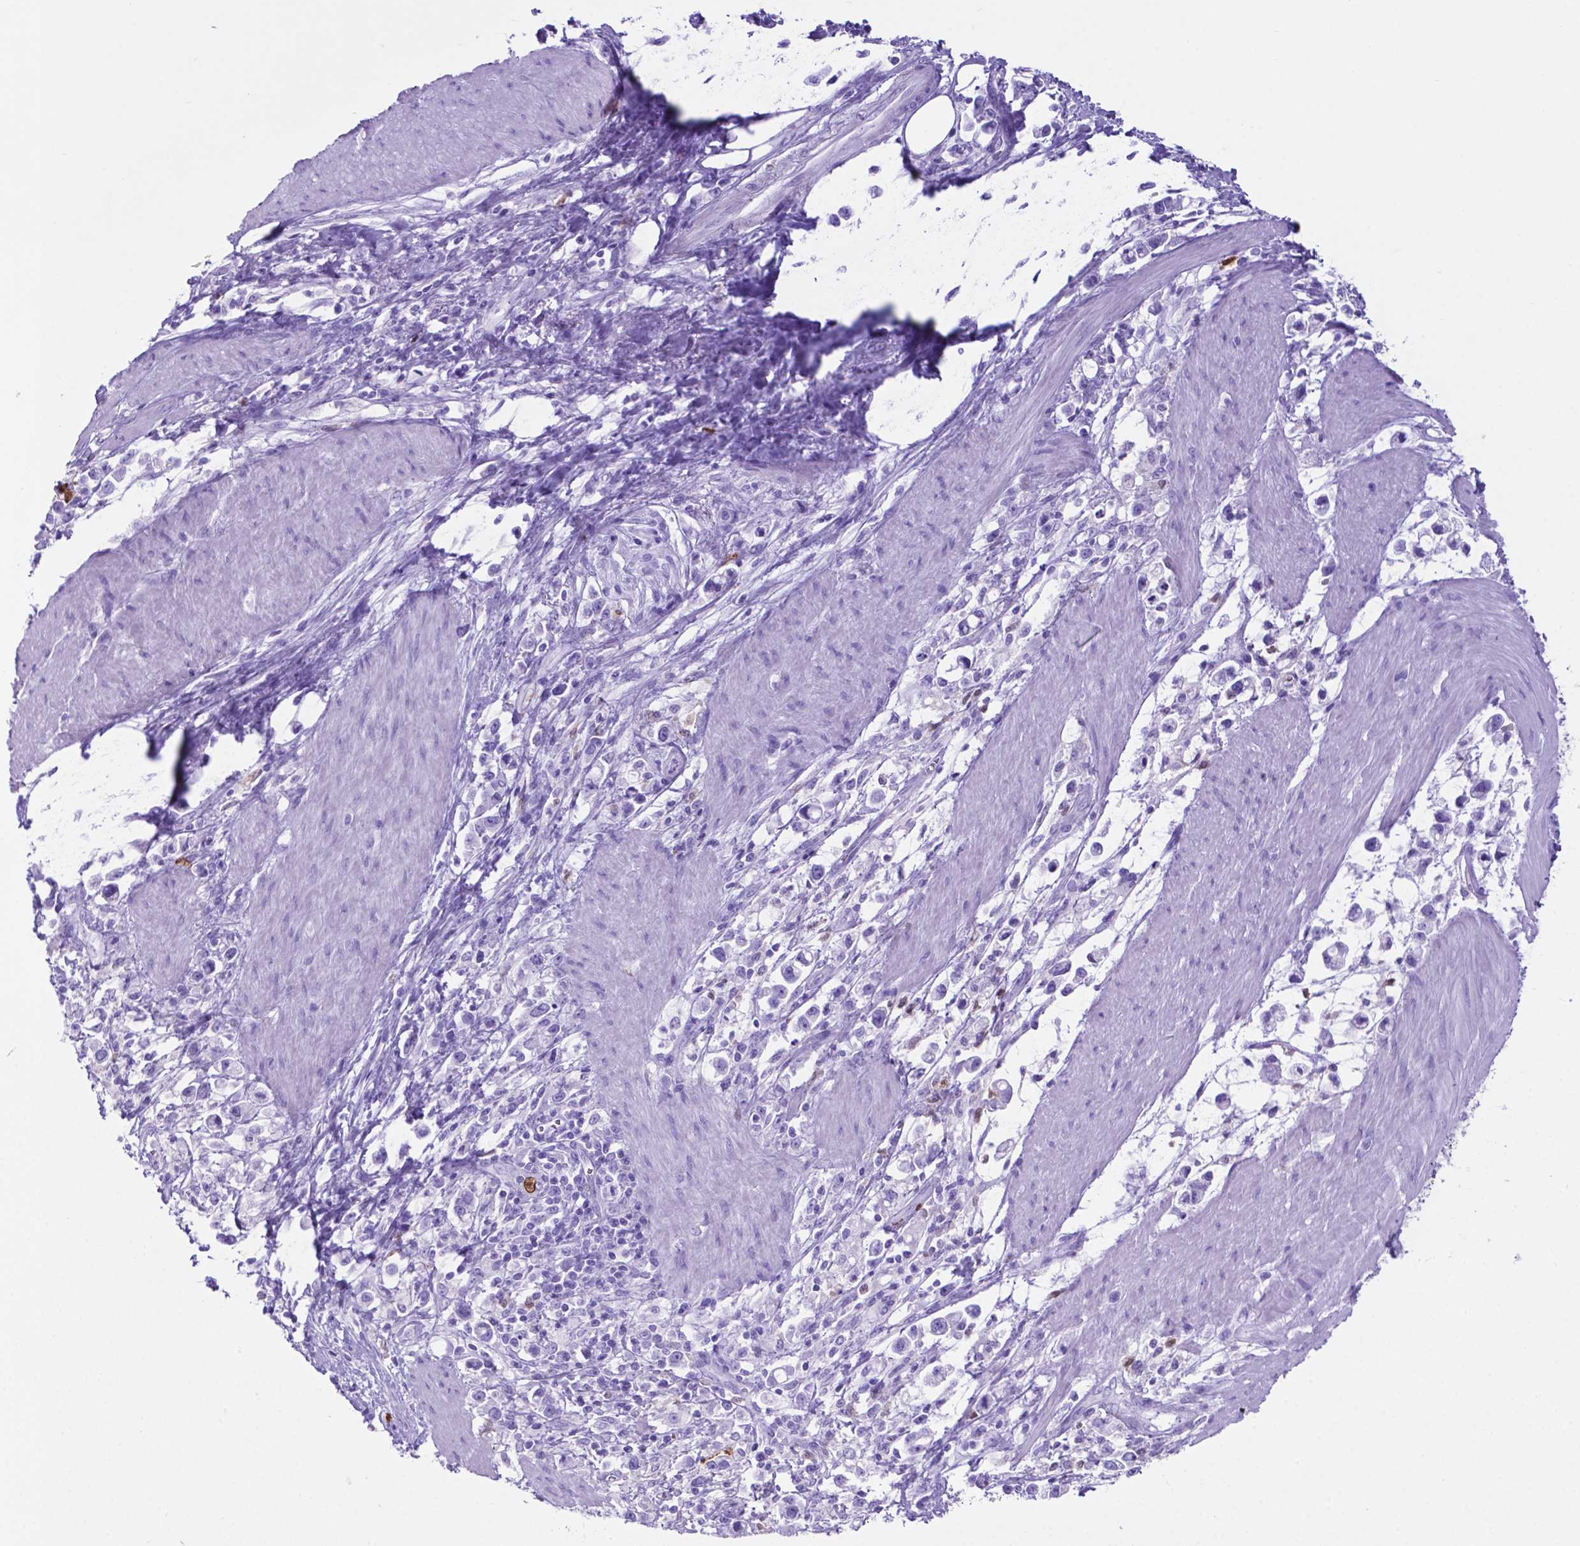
{"staining": {"intensity": "negative", "quantity": "none", "location": "none"}, "tissue": "stomach cancer", "cell_type": "Tumor cells", "image_type": "cancer", "snomed": [{"axis": "morphology", "description": "Adenocarcinoma, NOS"}, {"axis": "topography", "description": "Stomach"}], "caption": "A histopathology image of adenocarcinoma (stomach) stained for a protein demonstrates no brown staining in tumor cells.", "gene": "LZTR1", "patient": {"sex": "male", "age": 63}}